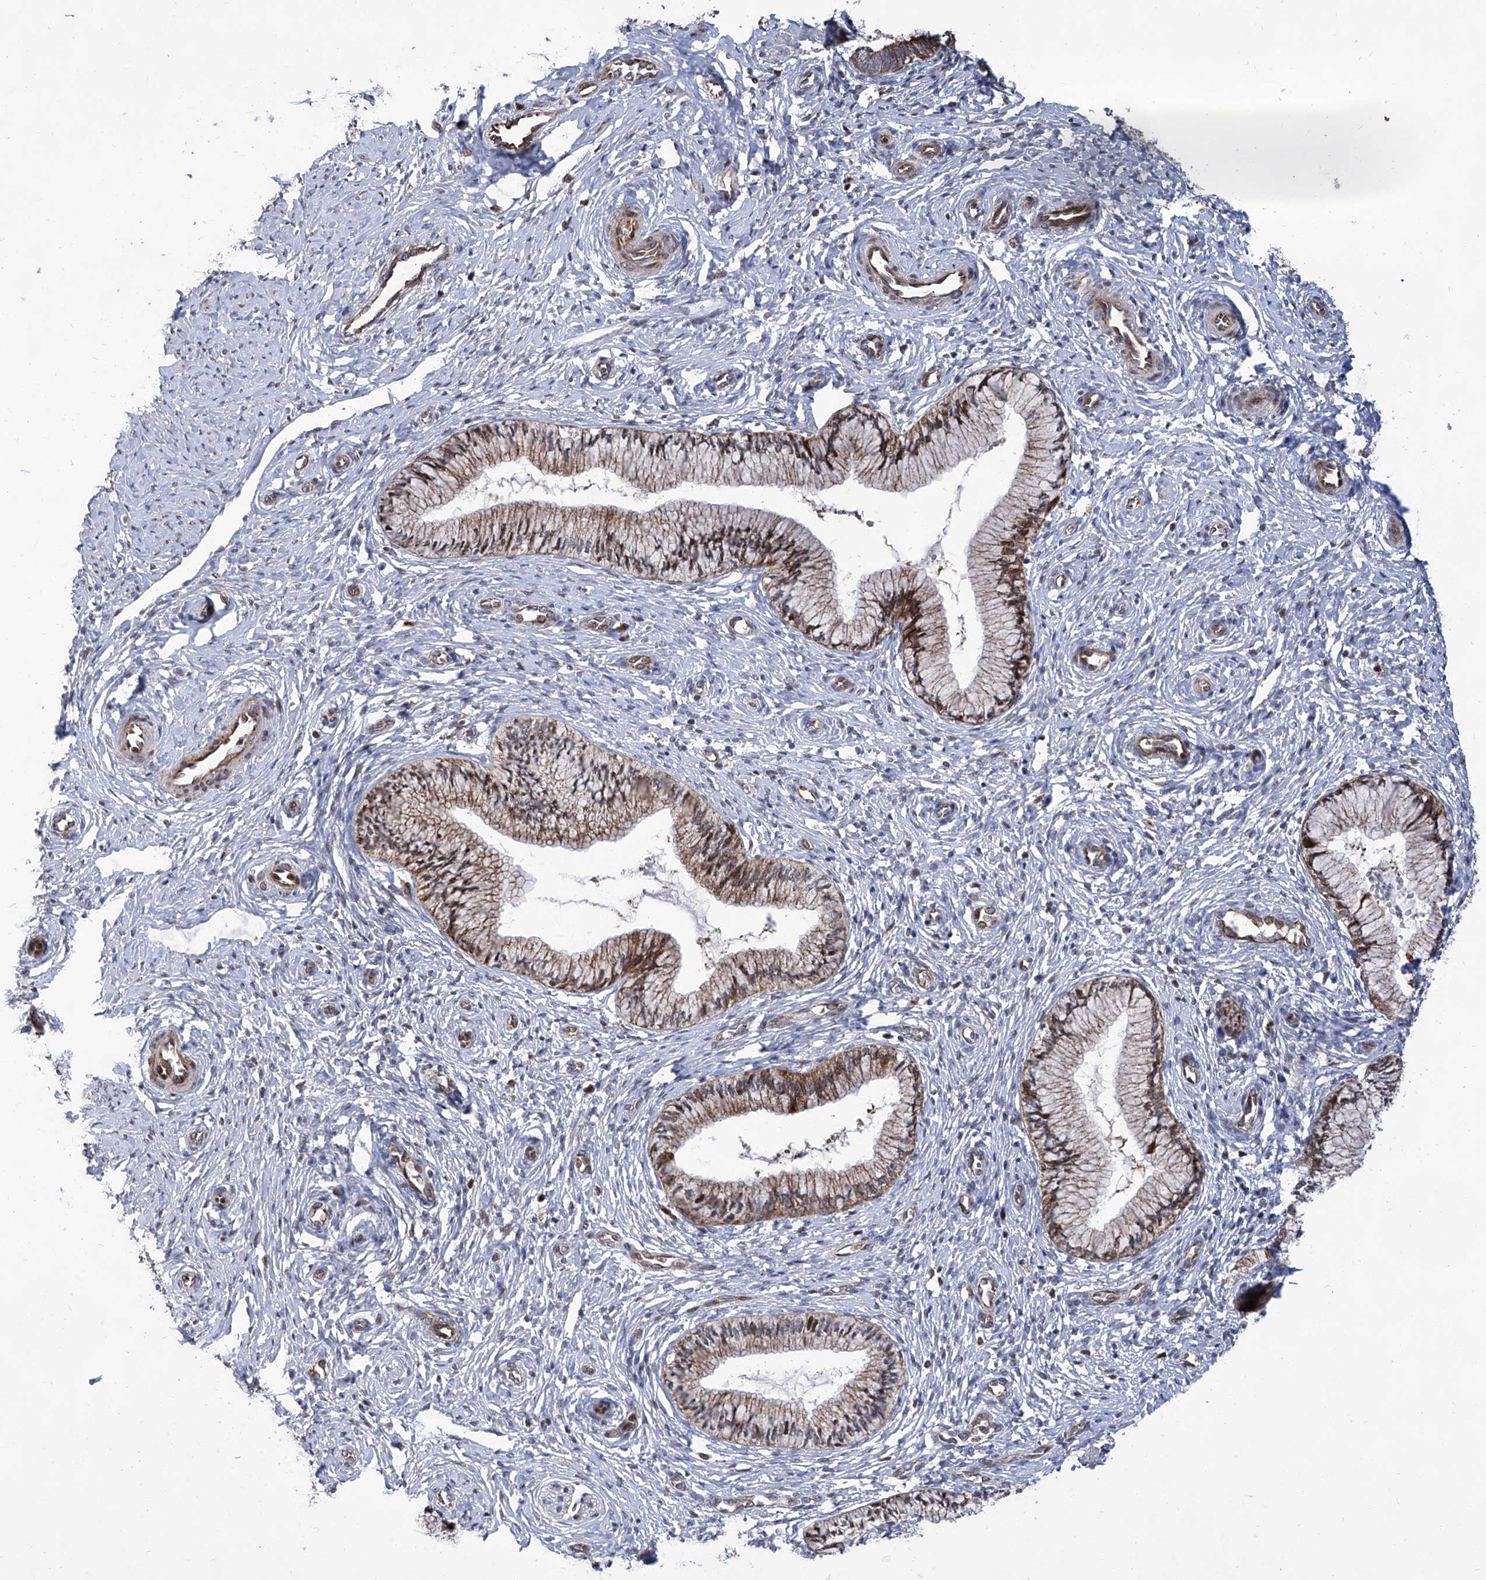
{"staining": {"intensity": "moderate", "quantity": ">75%", "location": "cytoplasmic/membranous"}, "tissue": "cervix", "cell_type": "Glandular cells", "image_type": "normal", "snomed": [{"axis": "morphology", "description": "Normal tissue, NOS"}, {"axis": "topography", "description": "Cervix"}], "caption": "Immunohistochemistry micrograph of unremarkable cervix: human cervix stained using IHC displays medium levels of moderate protein expression localized specifically in the cytoplasmic/membranous of glandular cells, appearing as a cytoplasmic/membranous brown color.", "gene": "FARP2", "patient": {"sex": "female", "age": 27}}